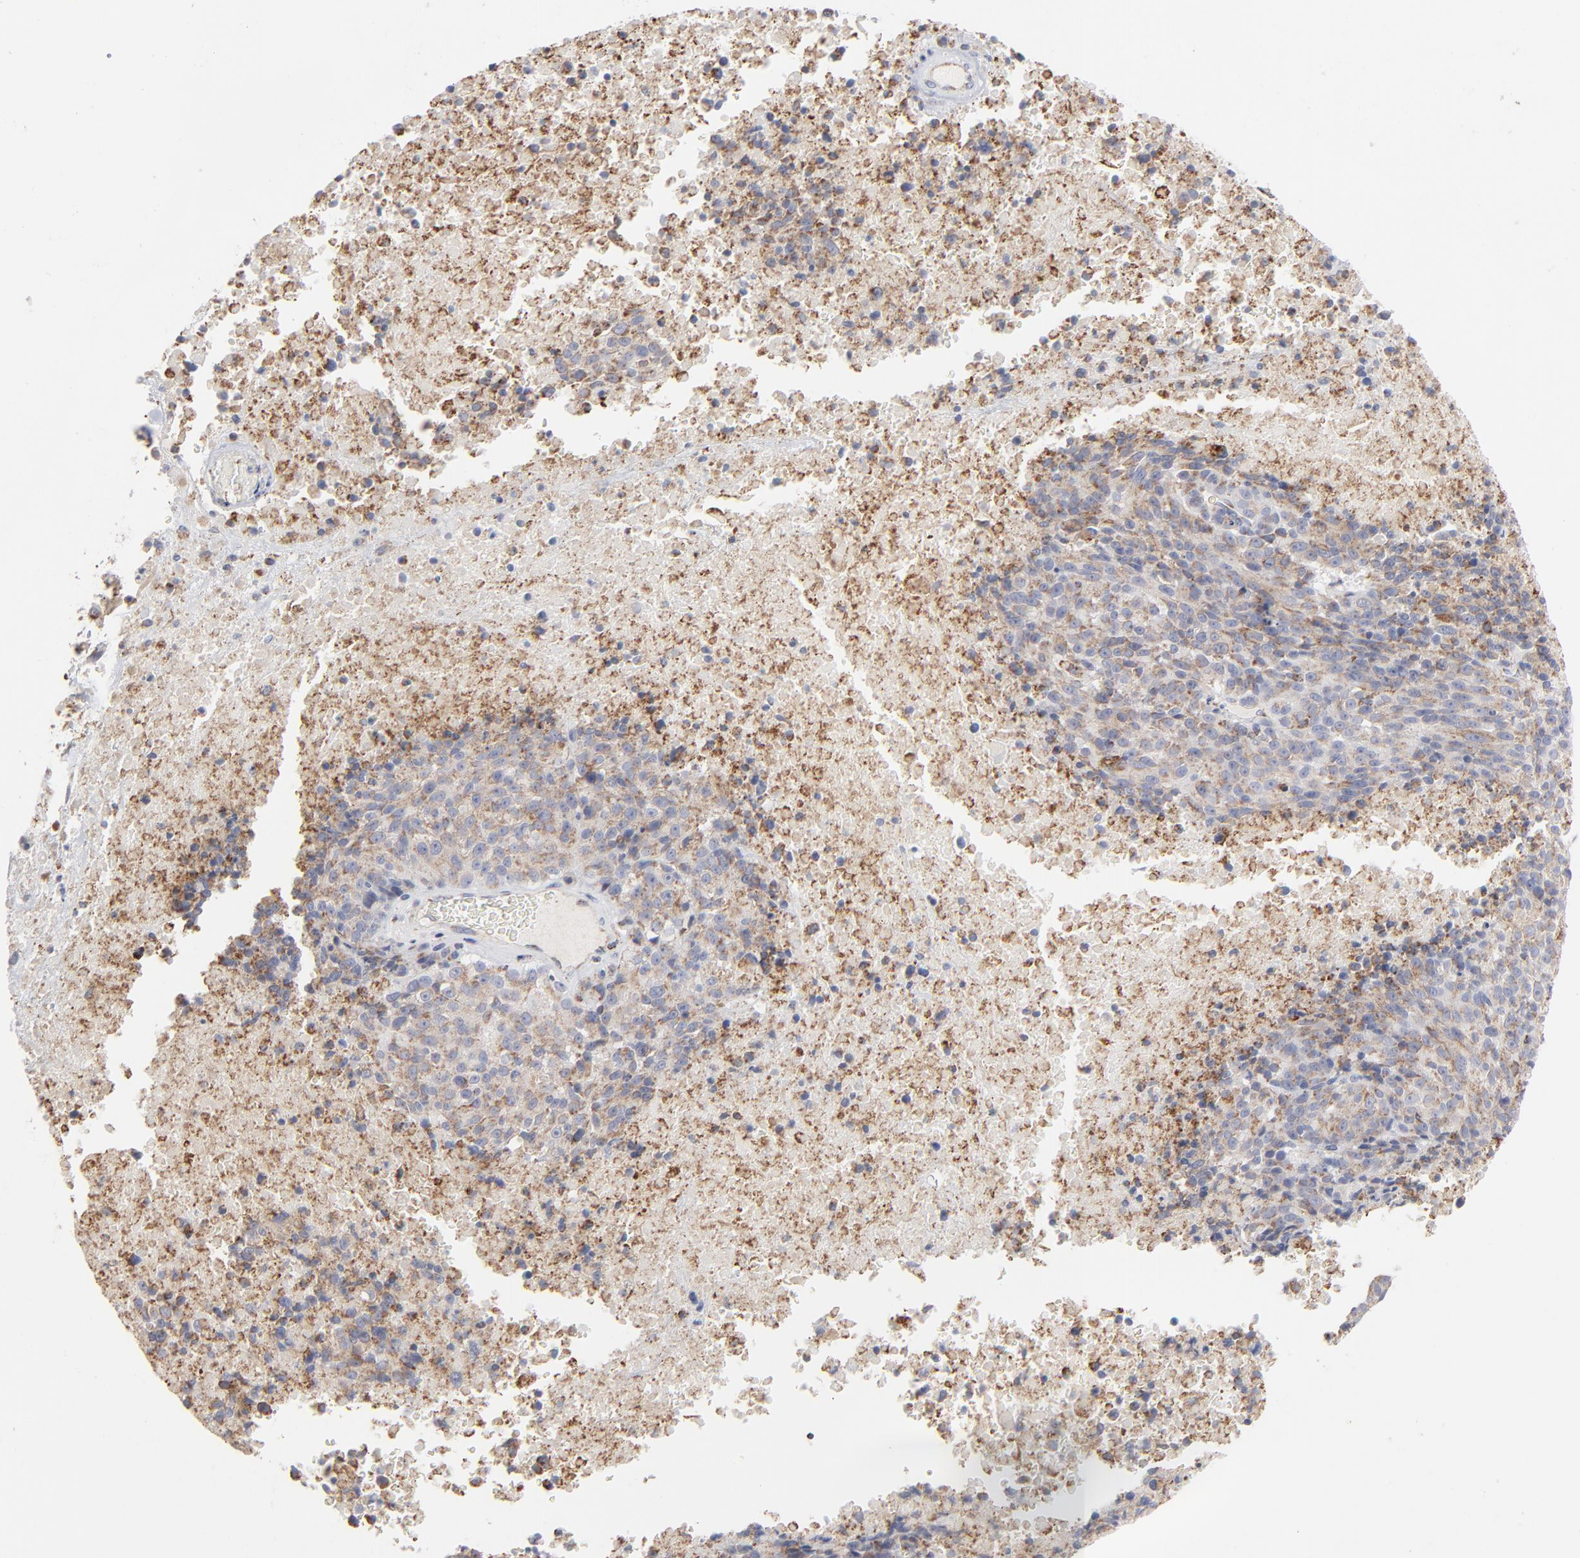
{"staining": {"intensity": "moderate", "quantity": ">75%", "location": "cytoplasmic/membranous"}, "tissue": "melanoma", "cell_type": "Tumor cells", "image_type": "cancer", "snomed": [{"axis": "morphology", "description": "Malignant melanoma, Metastatic site"}, {"axis": "topography", "description": "Cerebral cortex"}], "caption": "Moderate cytoplasmic/membranous staining is appreciated in about >75% of tumor cells in malignant melanoma (metastatic site). The protein is shown in brown color, while the nuclei are stained blue.", "gene": "ASB3", "patient": {"sex": "female", "age": 52}}